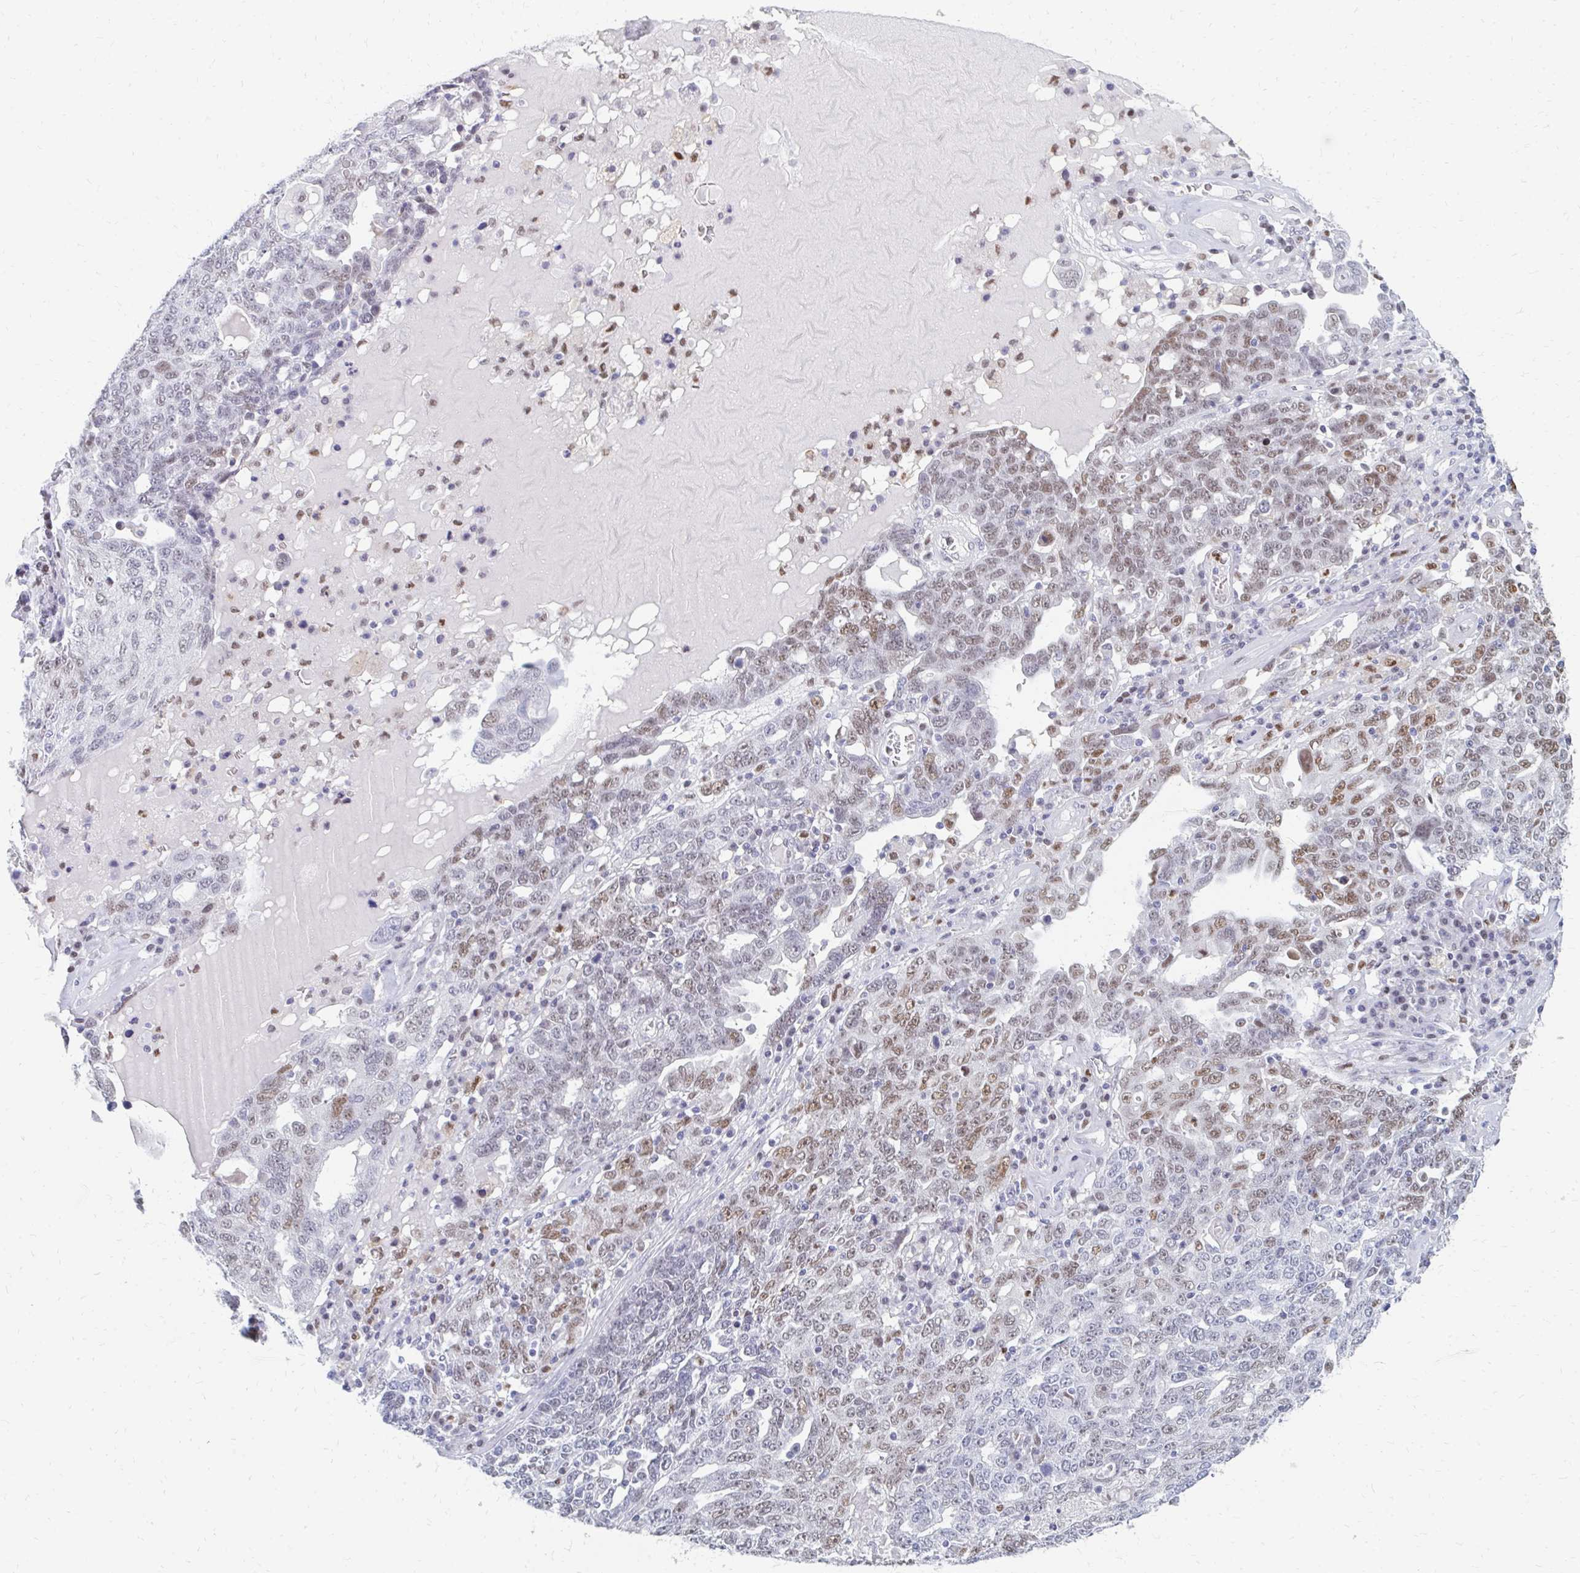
{"staining": {"intensity": "moderate", "quantity": "25%-75%", "location": "nuclear"}, "tissue": "ovarian cancer", "cell_type": "Tumor cells", "image_type": "cancer", "snomed": [{"axis": "morphology", "description": "Carcinoma, endometroid"}, {"axis": "topography", "description": "Ovary"}], "caption": "Endometroid carcinoma (ovarian) stained for a protein reveals moderate nuclear positivity in tumor cells. Using DAB (brown) and hematoxylin (blue) stains, captured at high magnification using brightfield microscopy.", "gene": "PLK3", "patient": {"sex": "female", "age": 62}}